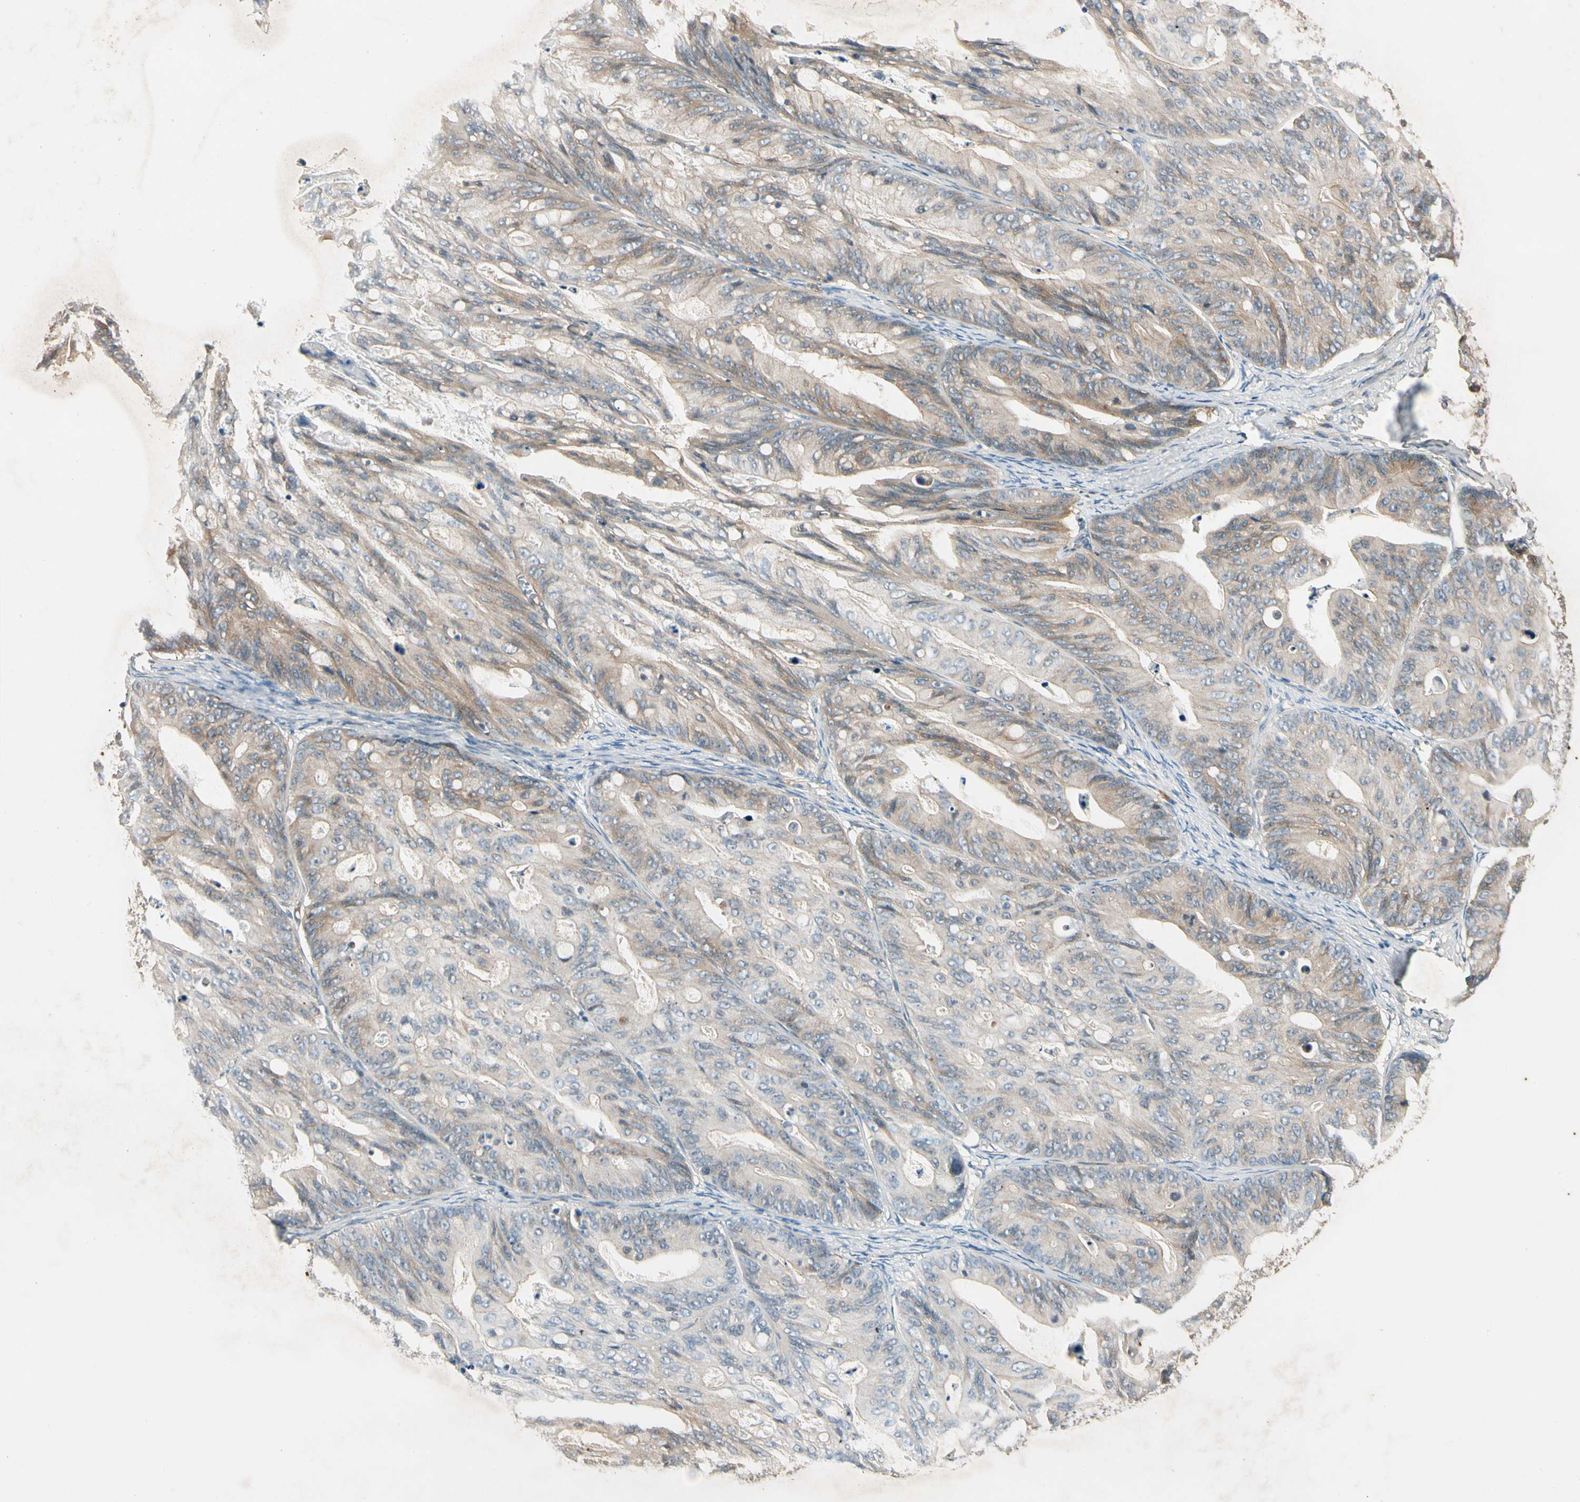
{"staining": {"intensity": "moderate", "quantity": "25%-75%", "location": "cytoplasmic/membranous"}, "tissue": "ovarian cancer", "cell_type": "Tumor cells", "image_type": "cancer", "snomed": [{"axis": "morphology", "description": "Cystadenocarcinoma, mucinous, NOS"}, {"axis": "topography", "description": "Ovary"}], "caption": "Immunohistochemistry staining of ovarian mucinous cystadenocarcinoma, which displays medium levels of moderate cytoplasmic/membranous expression in about 25%-75% of tumor cells indicating moderate cytoplasmic/membranous protein staining. The staining was performed using DAB (3,3'-diaminobenzidine) (brown) for protein detection and nuclei were counterstained in hematoxylin (blue).", "gene": "ROCK2", "patient": {"sex": "female", "age": 37}}